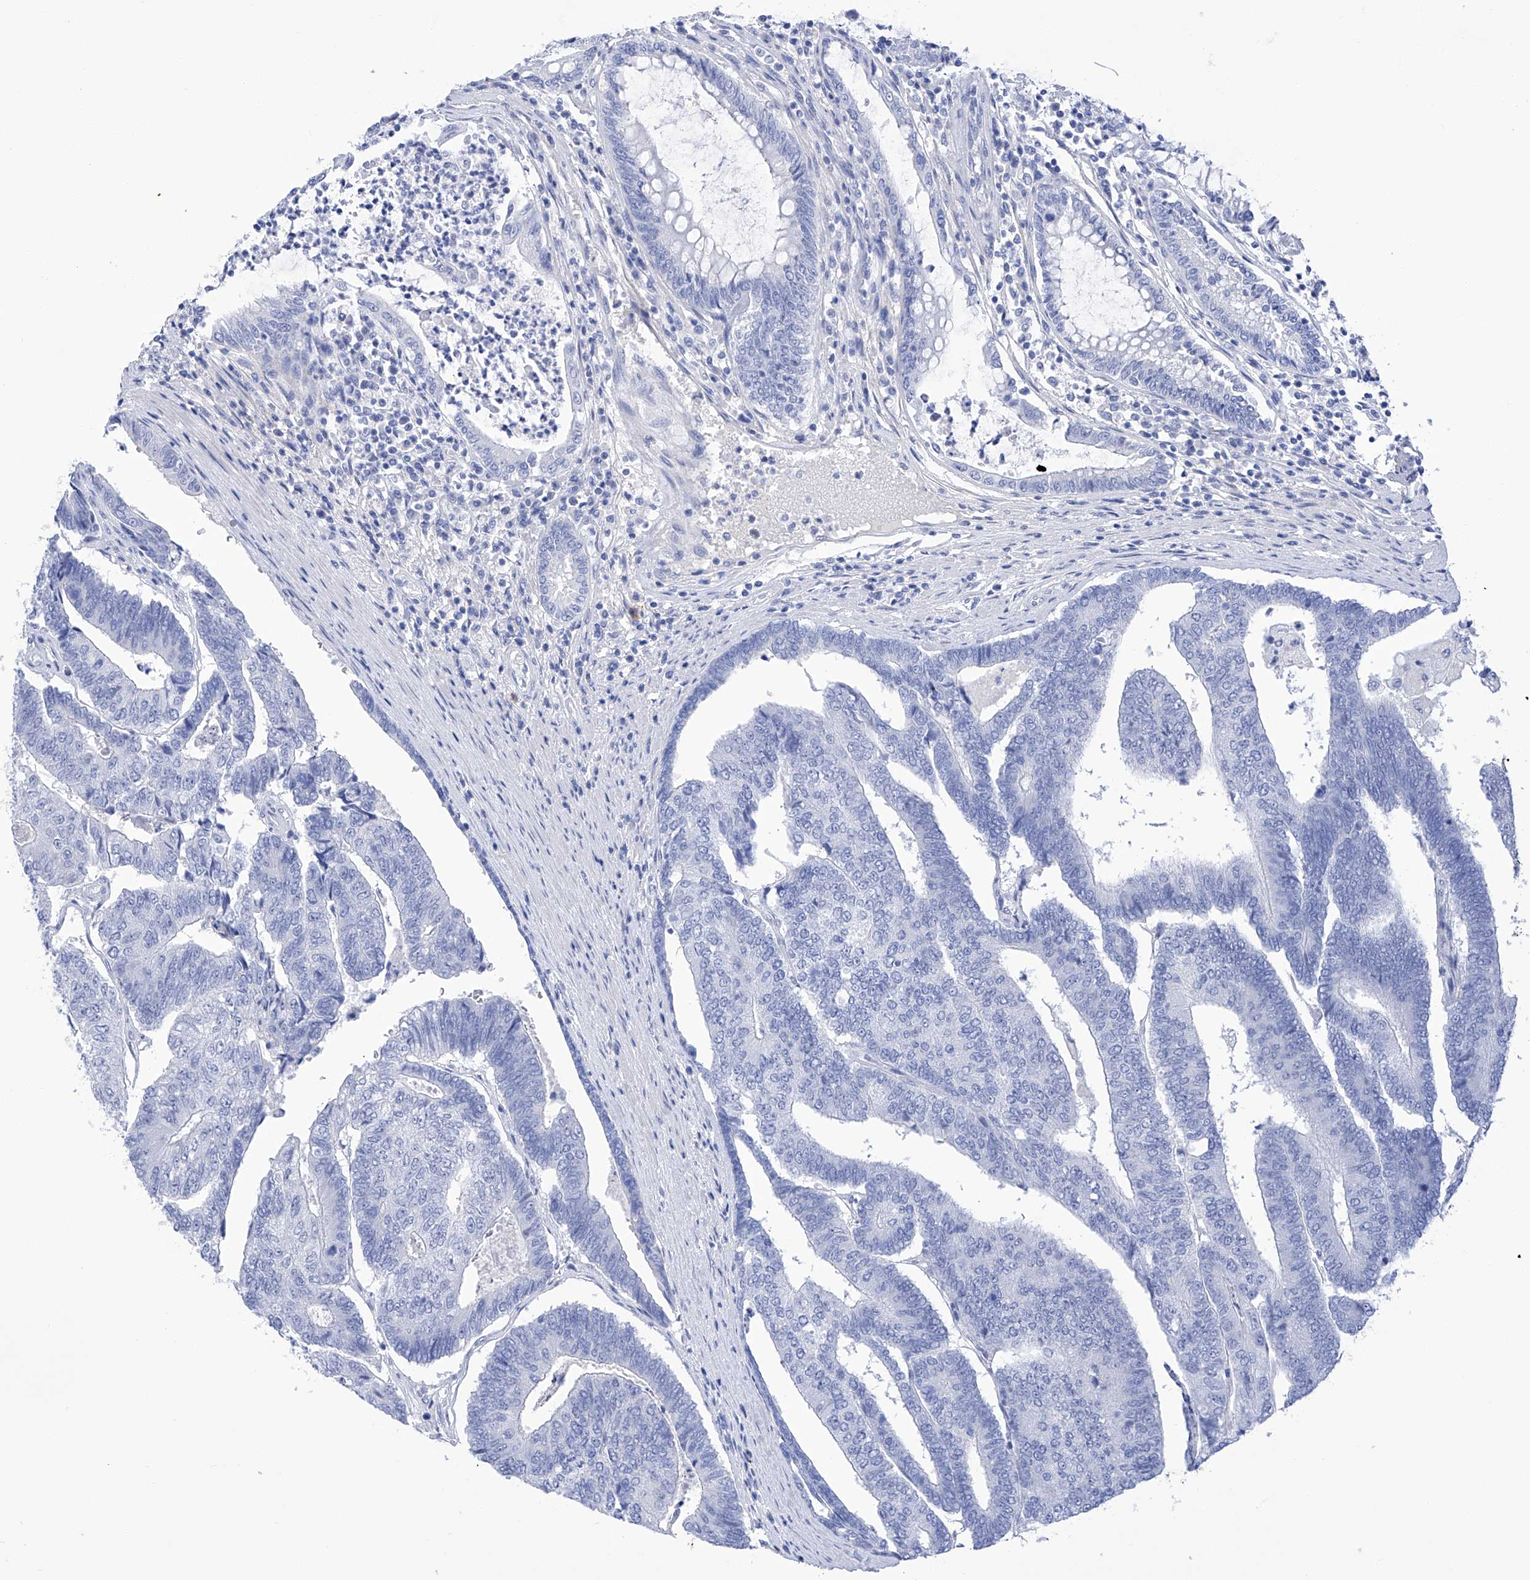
{"staining": {"intensity": "negative", "quantity": "none", "location": "none"}, "tissue": "colorectal cancer", "cell_type": "Tumor cells", "image_type": "cancer", "snomed": [{"axis": "morphology", "description": "Adenocarcinoma, NOS"}, {"axis": "topography", "description": "Colon"}], "caption": "Immunohistochemical staining of adenocarcinoma (colorectal) reveals no significant expression in tumor cells.", "gene": "FLG", "patient": {"sex": "female", "age": 67}}